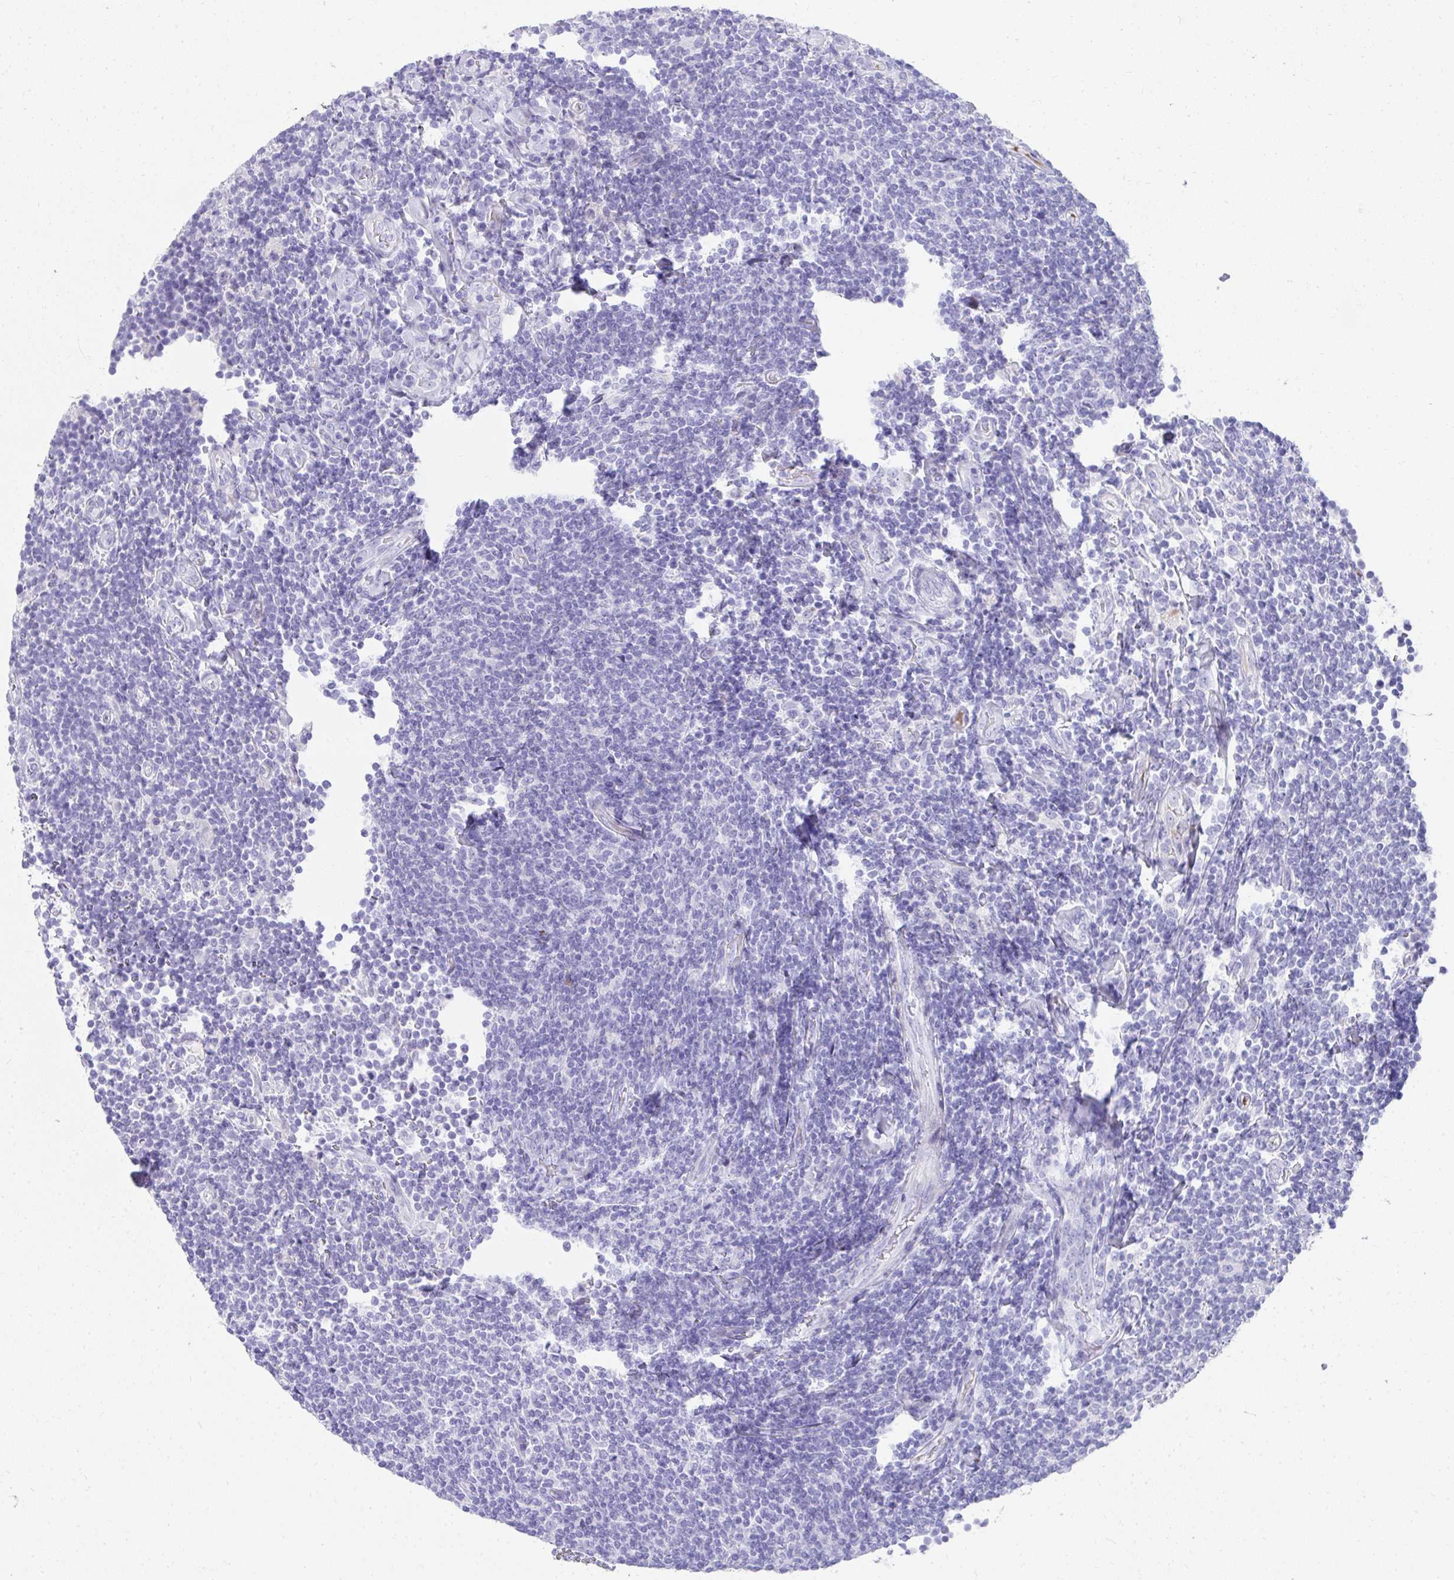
{"staining": {"intensity": "negative", "quantity": "none", "location": "none"}, "tissue": "lymphoma", "cell_type": "Tumor cells", "image_type": "cancer", "snomed": [{"axis": "morphology", "description": "Malignant lymphoma, non-Hodgkin's type, Low grade"}, {"axis": "topography", "description": "Lymph node"}], "caption": "Immunohistochemistry (IHC) of lymphoma demonstrates no positivity in tumor cells. (DAB (3,3'-diaminobenzidine) immunohistochemistry (IHC), high magnification).", "gene": "TNNT1", "patient": {"sex": "male", "age": 52}}